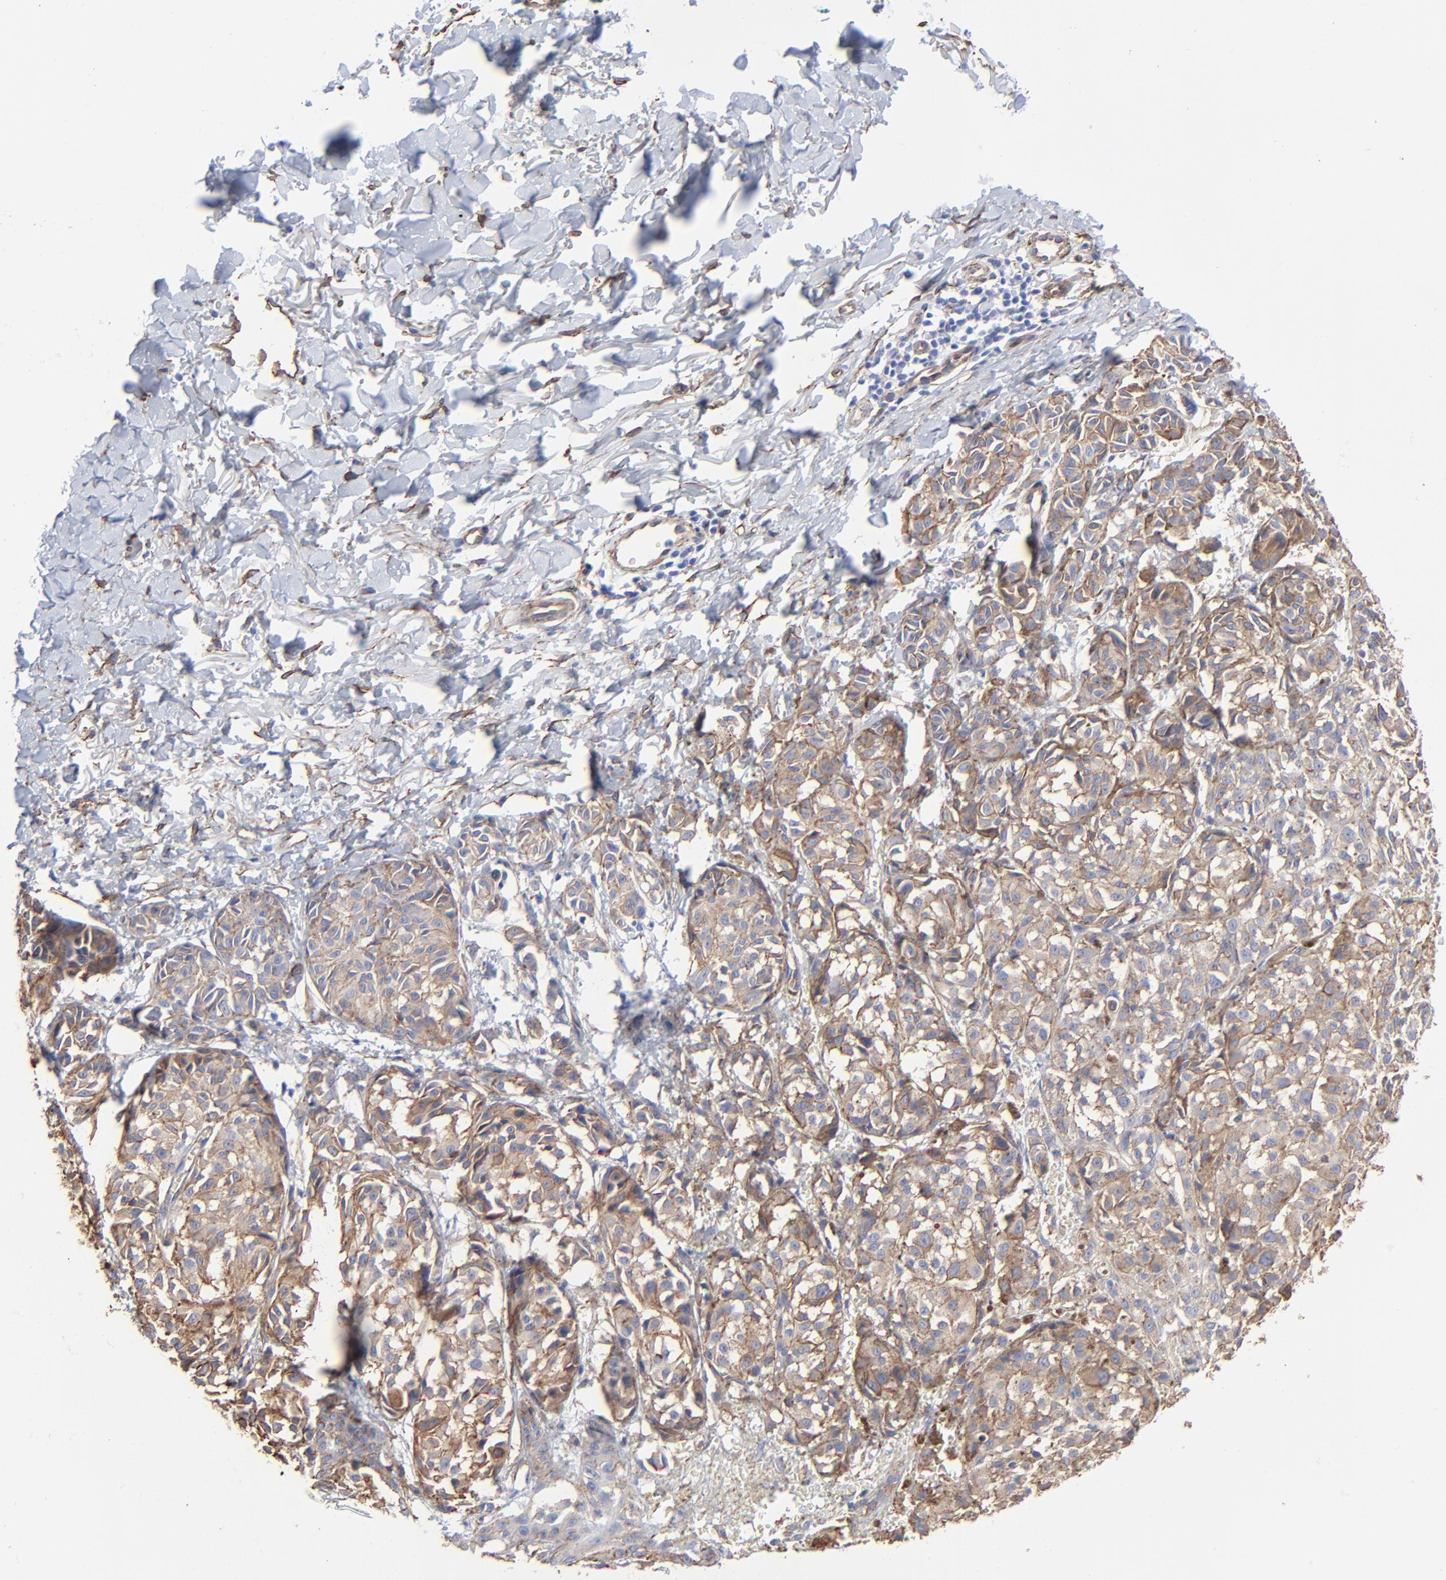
{"staining": {"intensity": "strong", "quantity": ">75%", "location": "cytoplasmic/membranous"}, "tissue": "melanoma", "cell_type": "Tumor cells", "image_type": "cancer", "snomed": [{"axis": "morphology", "description": "Malignant melanoma, NOS"}, {"axis": "topography", "description": "Skin"}], "caption": "Melanoma was stained to show a protein in brown. There is high levels of strong cytoplasmic/membranous staining in about >75% of tumor cells. The staining was performed using DAB (3,3'-diaminobenzidine), with brown indicating positive protein expression. Nuclei are stained blue with hematoxylin.", "gene": "CAV1", "patient": {"sex": "male", "age": 76}}